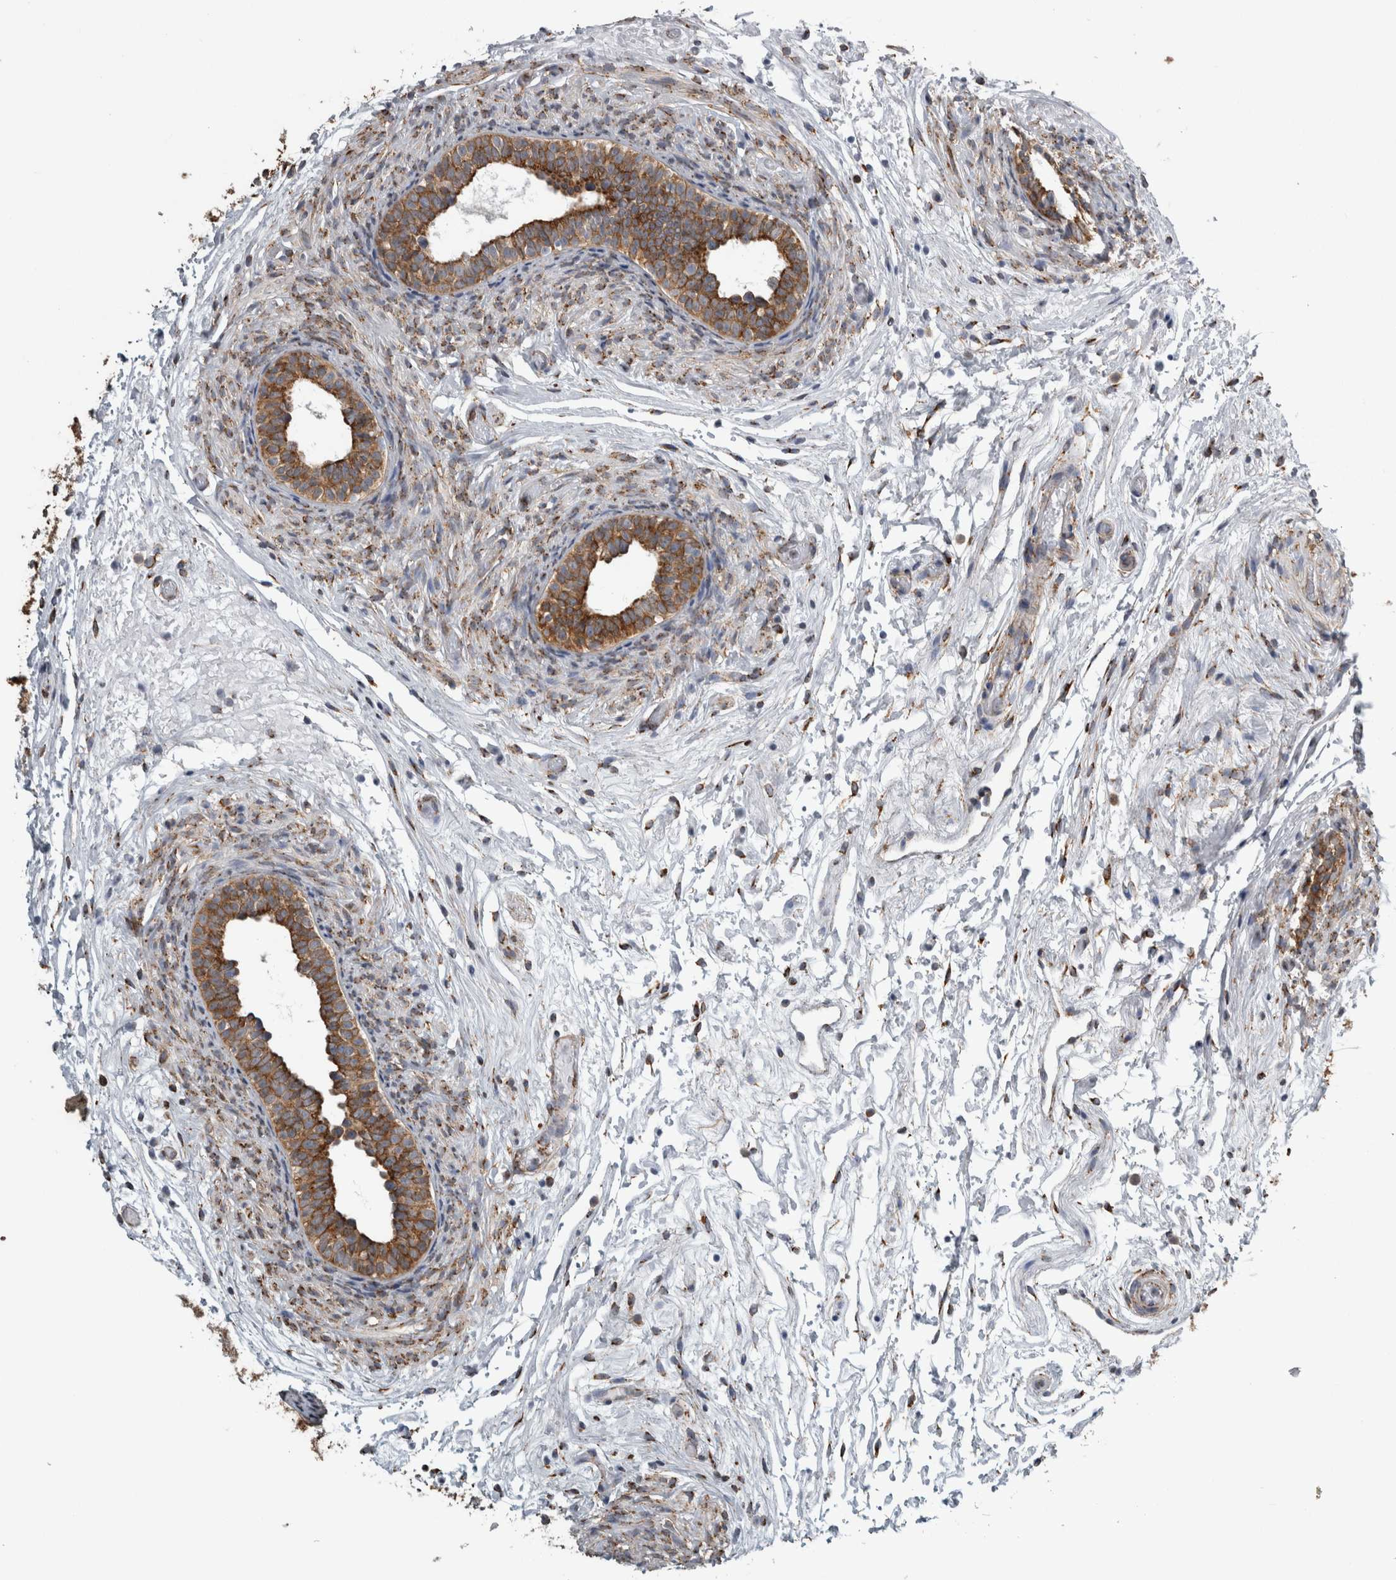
{"staining": {"intensity": "strong", "quantity": ">75%", "location": "cytoplasmic/membranous"}, "tissue": "epididymis", "cell_type": "Glandular cells", "image_type": "normal", "snomed": [{"axis": "morphology", "description": "Normal tissue, NOS"}, {"axis": "topography", "description": "Epididymis"}], "caption": "Immunohistochemical staining of benign epididymis reveals >75% levels of strong cytoplasmic/membranous protein expression in approximately >75% of glandular cells.", "gene": "FHIP2B", "patient": {"sex": "male", "age": 5}}